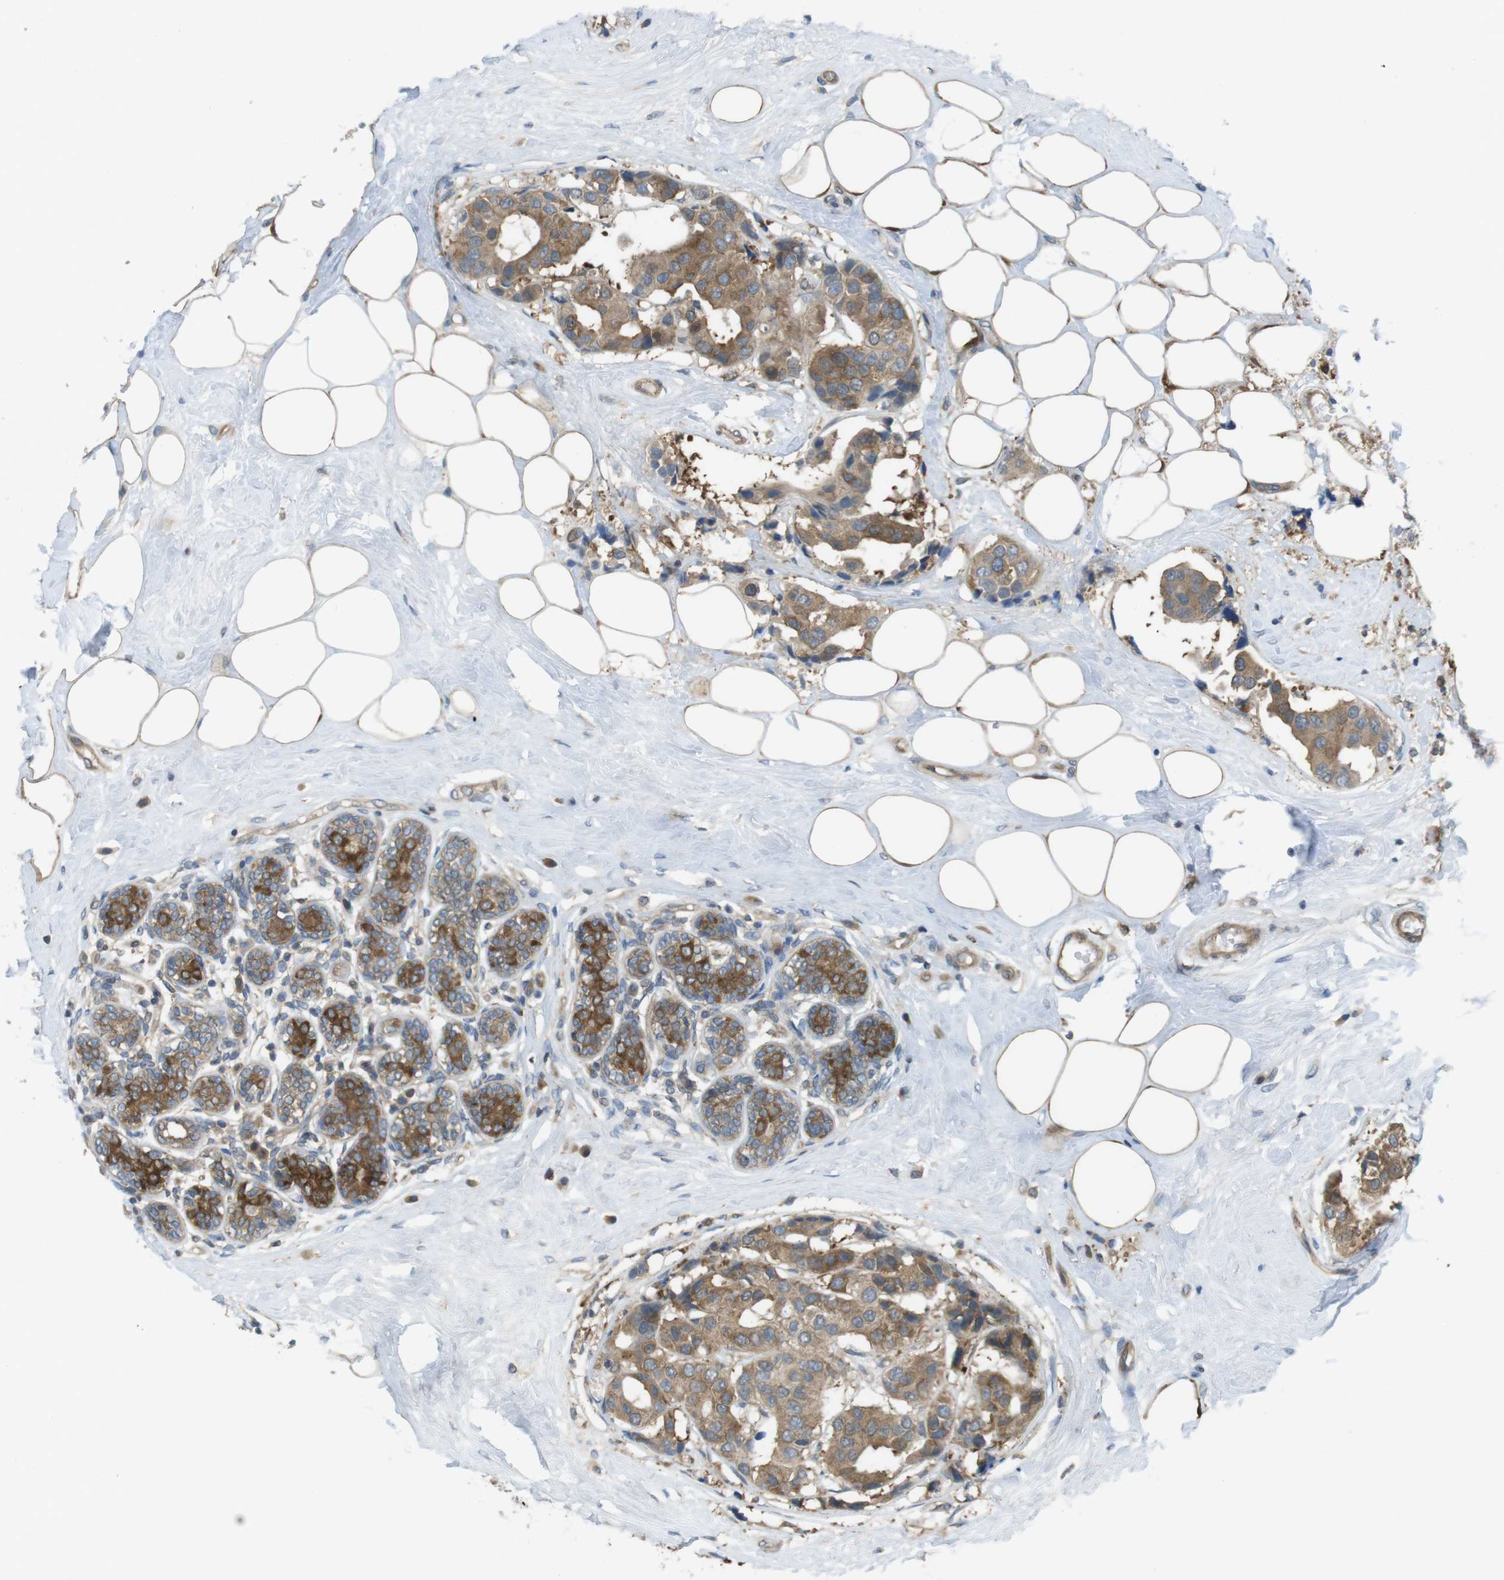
{"staining": {"intensity": "moderate", "quantity": ">75%", "location": "cytoplasmic/membranous"}, "tissue": "breast cancer", "cell_type": "Tumor cells", "image_type": "cancer", "snomed": [{"axis": "morphology", "description": "Normal tissue, NOS"}, {"axis": "morphology", "description": "Duct carcinoma"}, {"axis": "topography", "description": "Breast"}], "caption": "Immunohistochemical staining of breast intraductal carcinoma reveals medium levels of moderate cytoplasmic/membranous expression in approximately >75% of tumor cells.", "gene": "MTHFD1", "patient": {"sex": "female", "age": 39}}